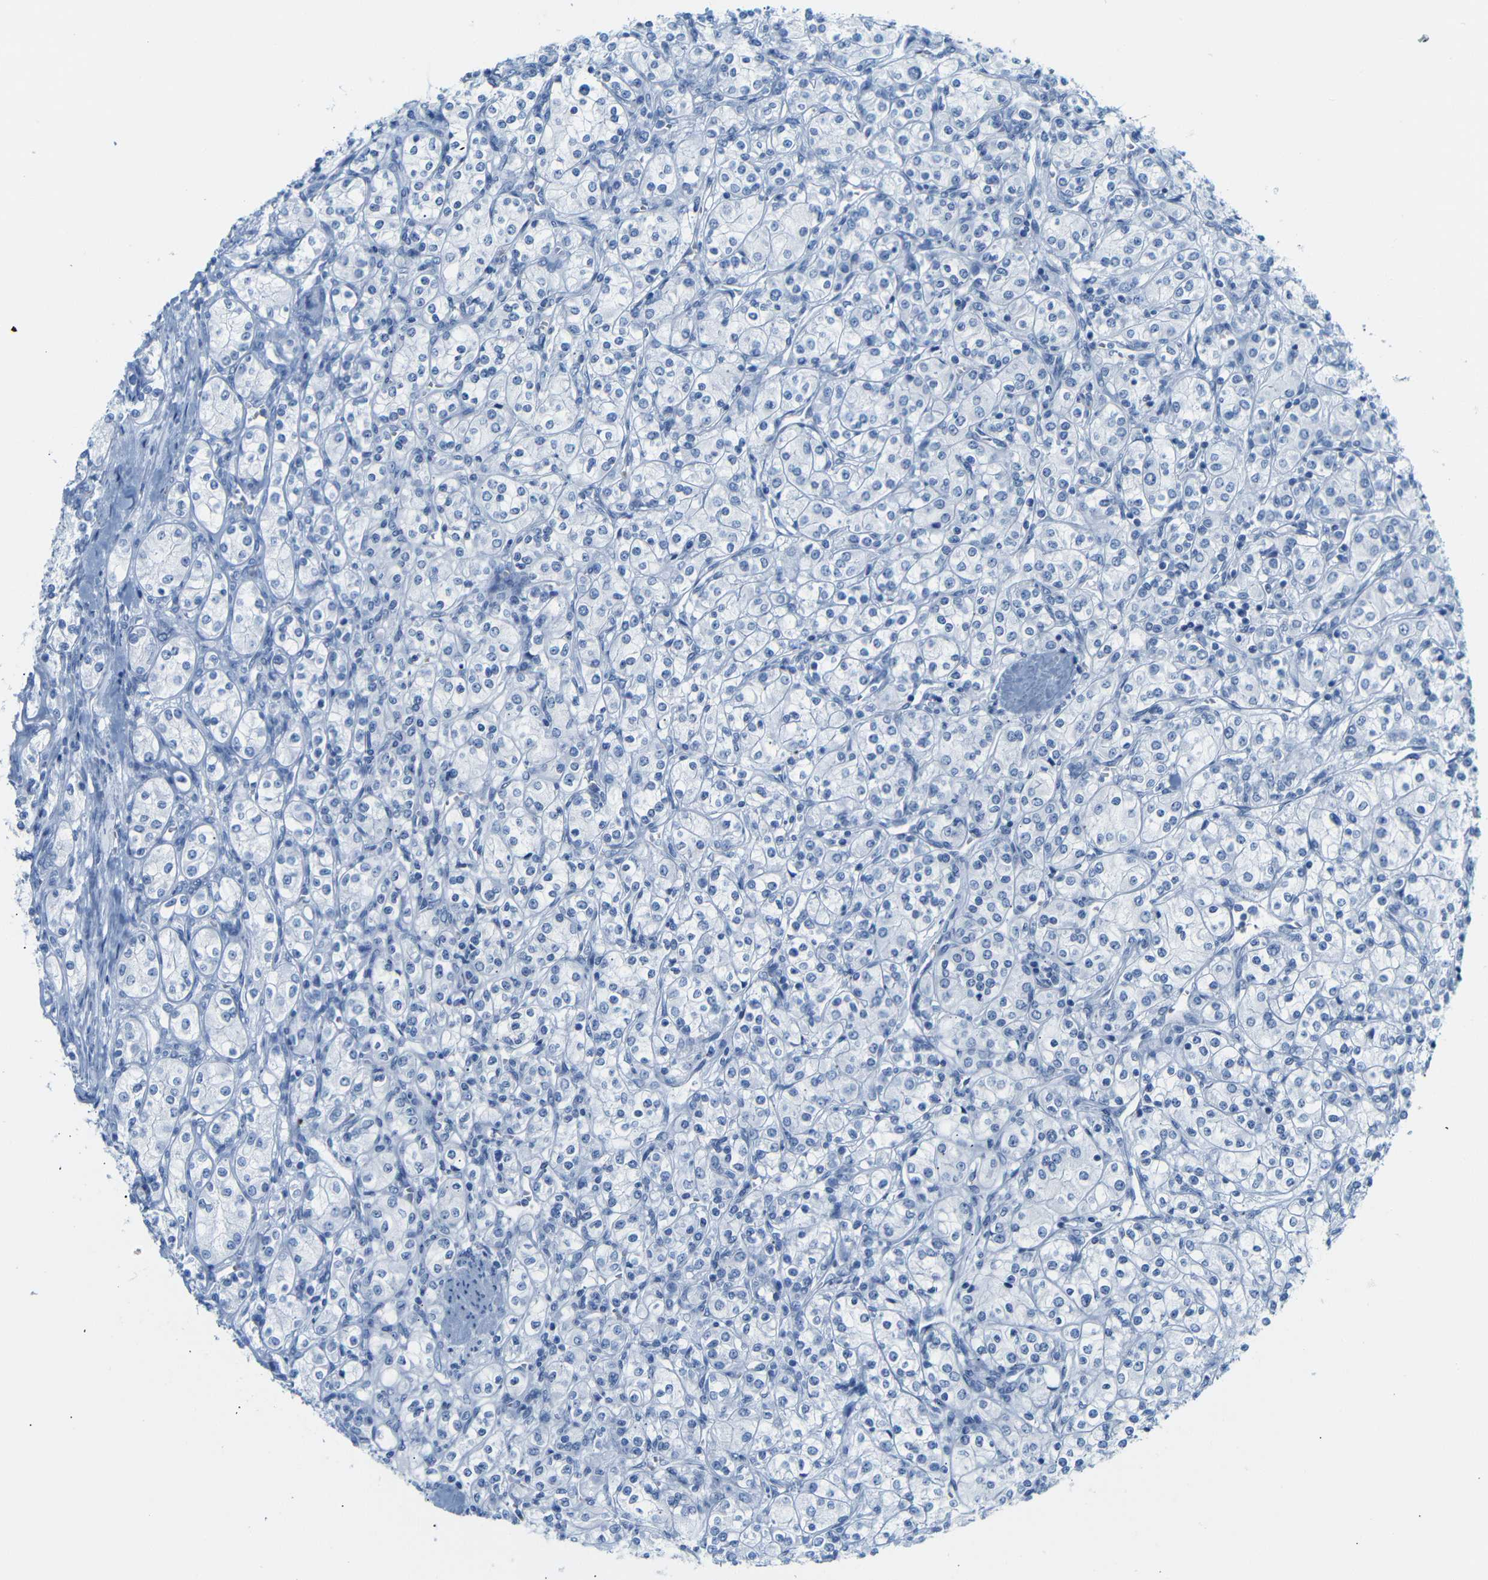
{"staining": {"intensity": "negative", "quantity": "none", "location": "none"}, "tissue": "renal cancer", "cell_type": "Tumor cells", "image_type": "cancer", "snomed": [{"axis": "morphology", "description": "Adenocarcinoma, NOS"}, {"axis": "topography", "description": "Kidney"}], "caption": "Renal cancer was stained to show a protein in brown. There is no significant staining in tumor cells.", "gene": "DYNAP", "patient": {"sex": "male", "age": 77}}